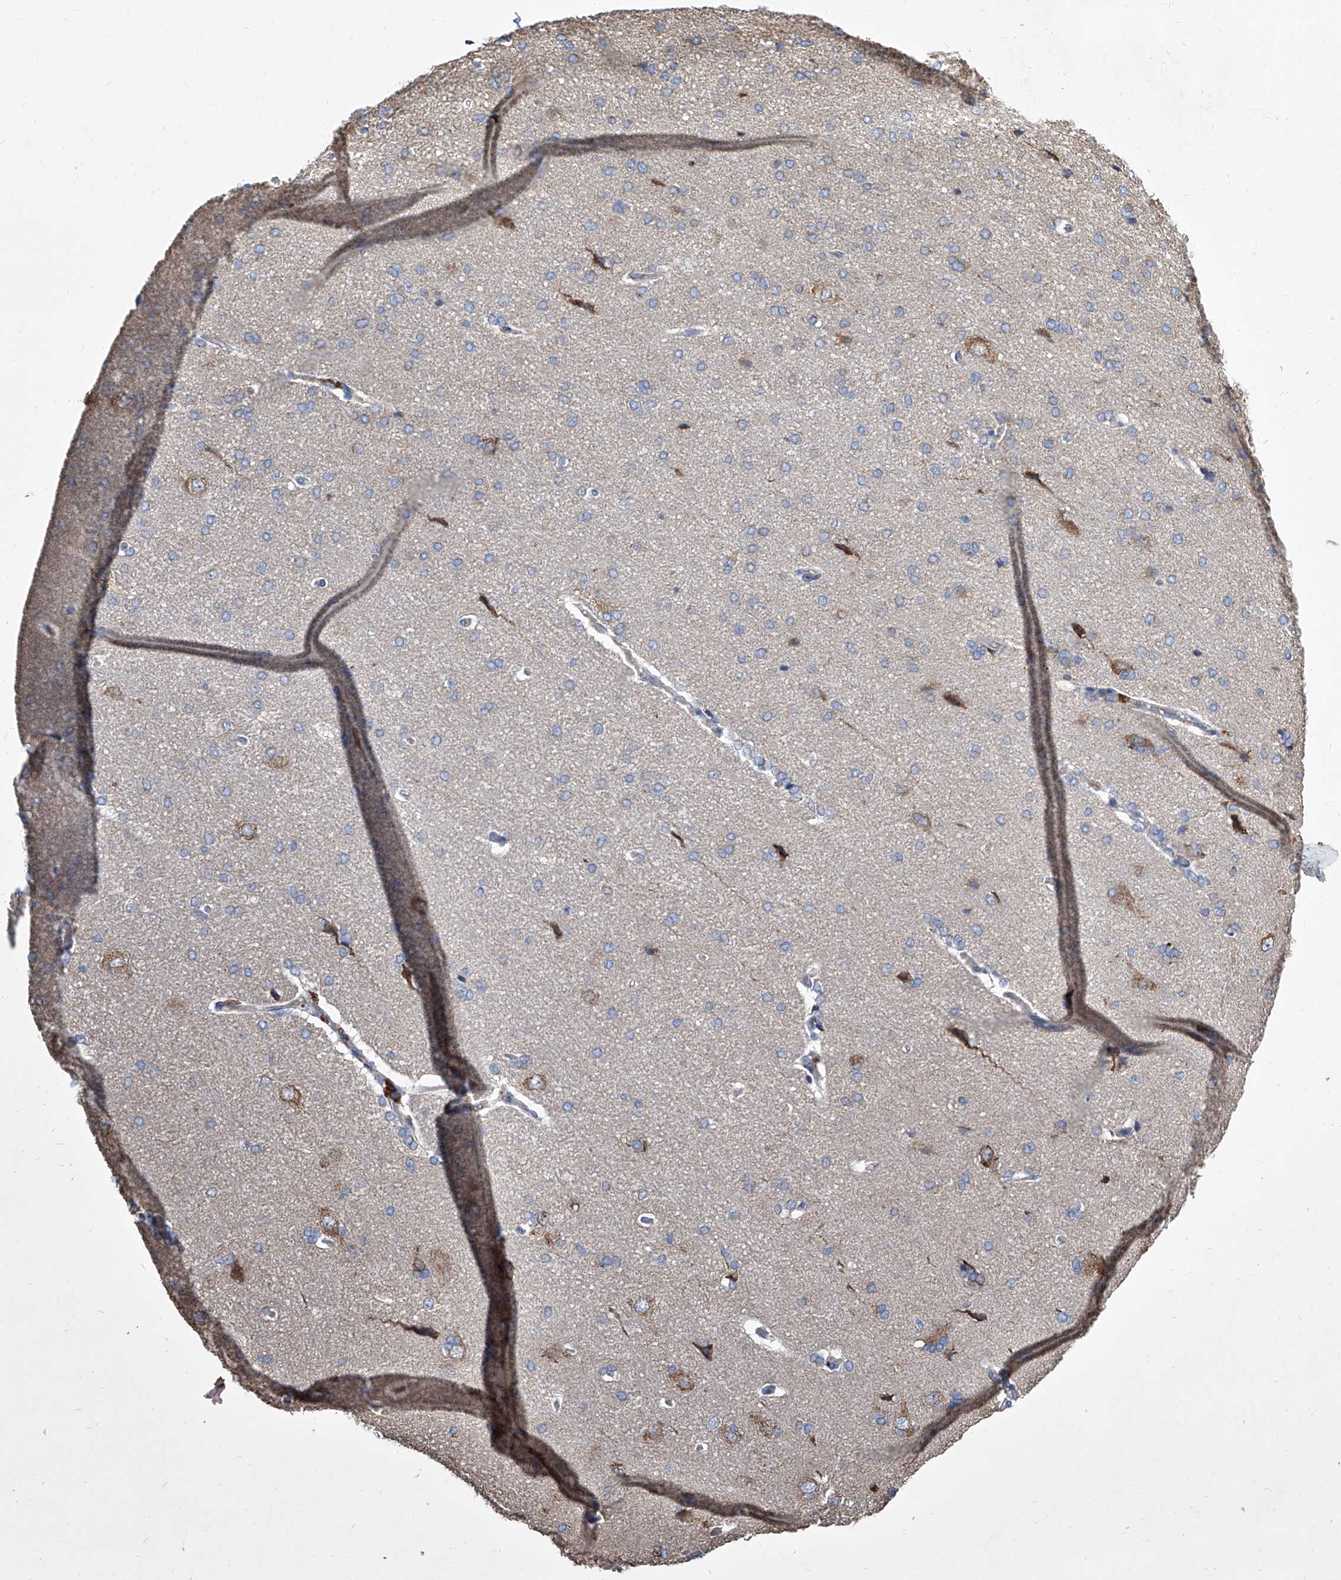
{"staining": {"intensity": "negative", "quantity": "none", "location": "none"}, "tissue": "cerebral cortex", "cell_type": "Endothelial cells", "image_type": "normal", "snomed": [{"axis": "morphology", "description": "Normal tissue, NOS"}, {"axis": "topography", "description": "Cerebral cortex"}], "caption": "Protein analysis of normal cerebral cortex reveals no significant staining in endothelial cells.", "gene": "TJAP1", "patient": {"sex": "male", "age": 62}}